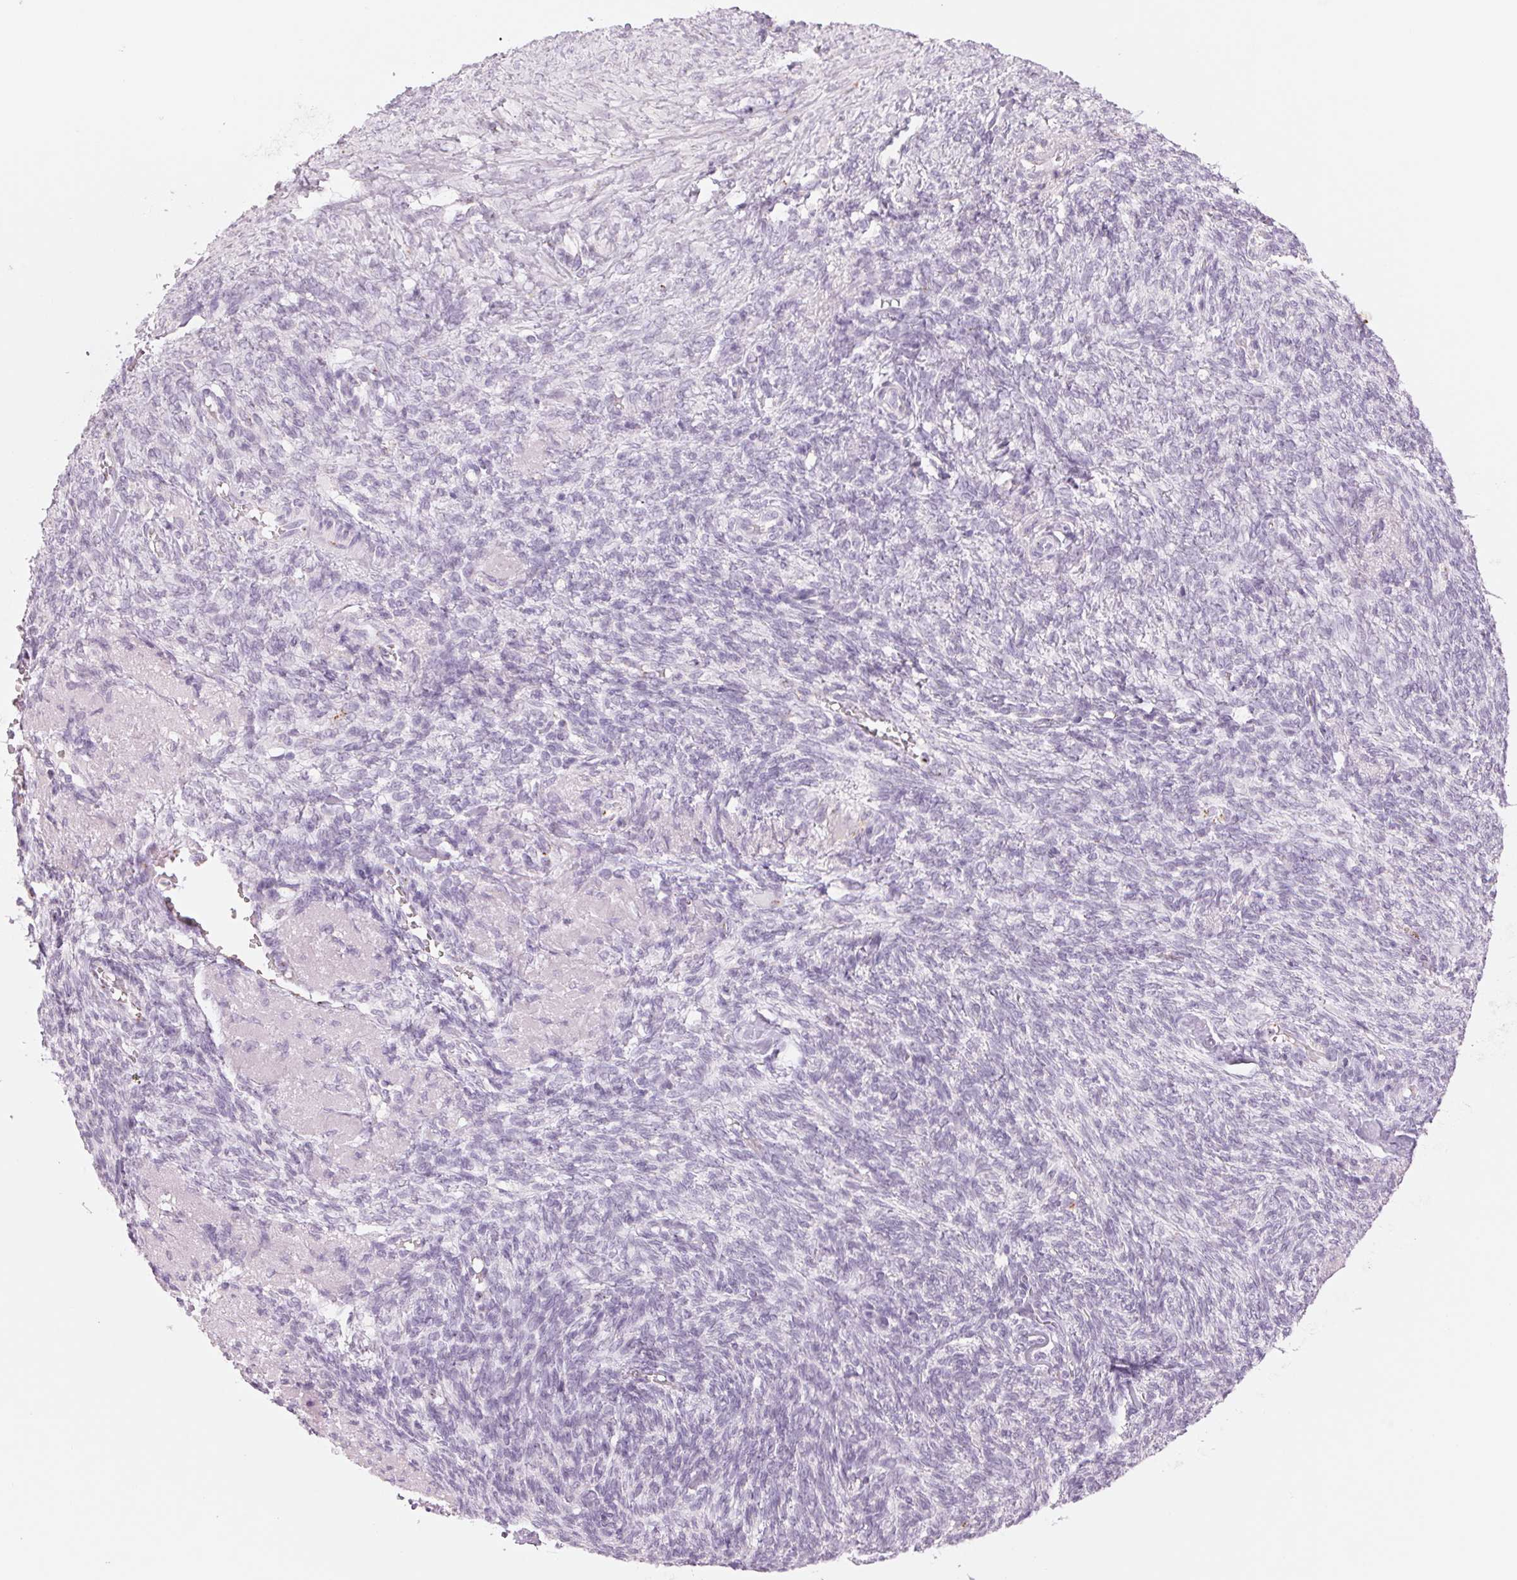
{"staining": {"intensity": "negative", "quantity": "none", "location": "none"}, "tissue": "ovarian cancer", "cell_type": "Tumor cells", "image_type": "cancer", "snomed": [{"axis": "morphology", "description": "Cystadenocarcinoma, serous, NOS"}, {"axis": "topography", "description": "Ovary"}], "caption": "Immunohistochemistry micrograph of neoplastic tissue: human ovarian cancer stained with DAB (3,3'-diaminobenzidine) demonstrates no significant protein positivity in tumor cells.", "gene": "GALNT7", "patient": {"sex": "female", "age": 60}}